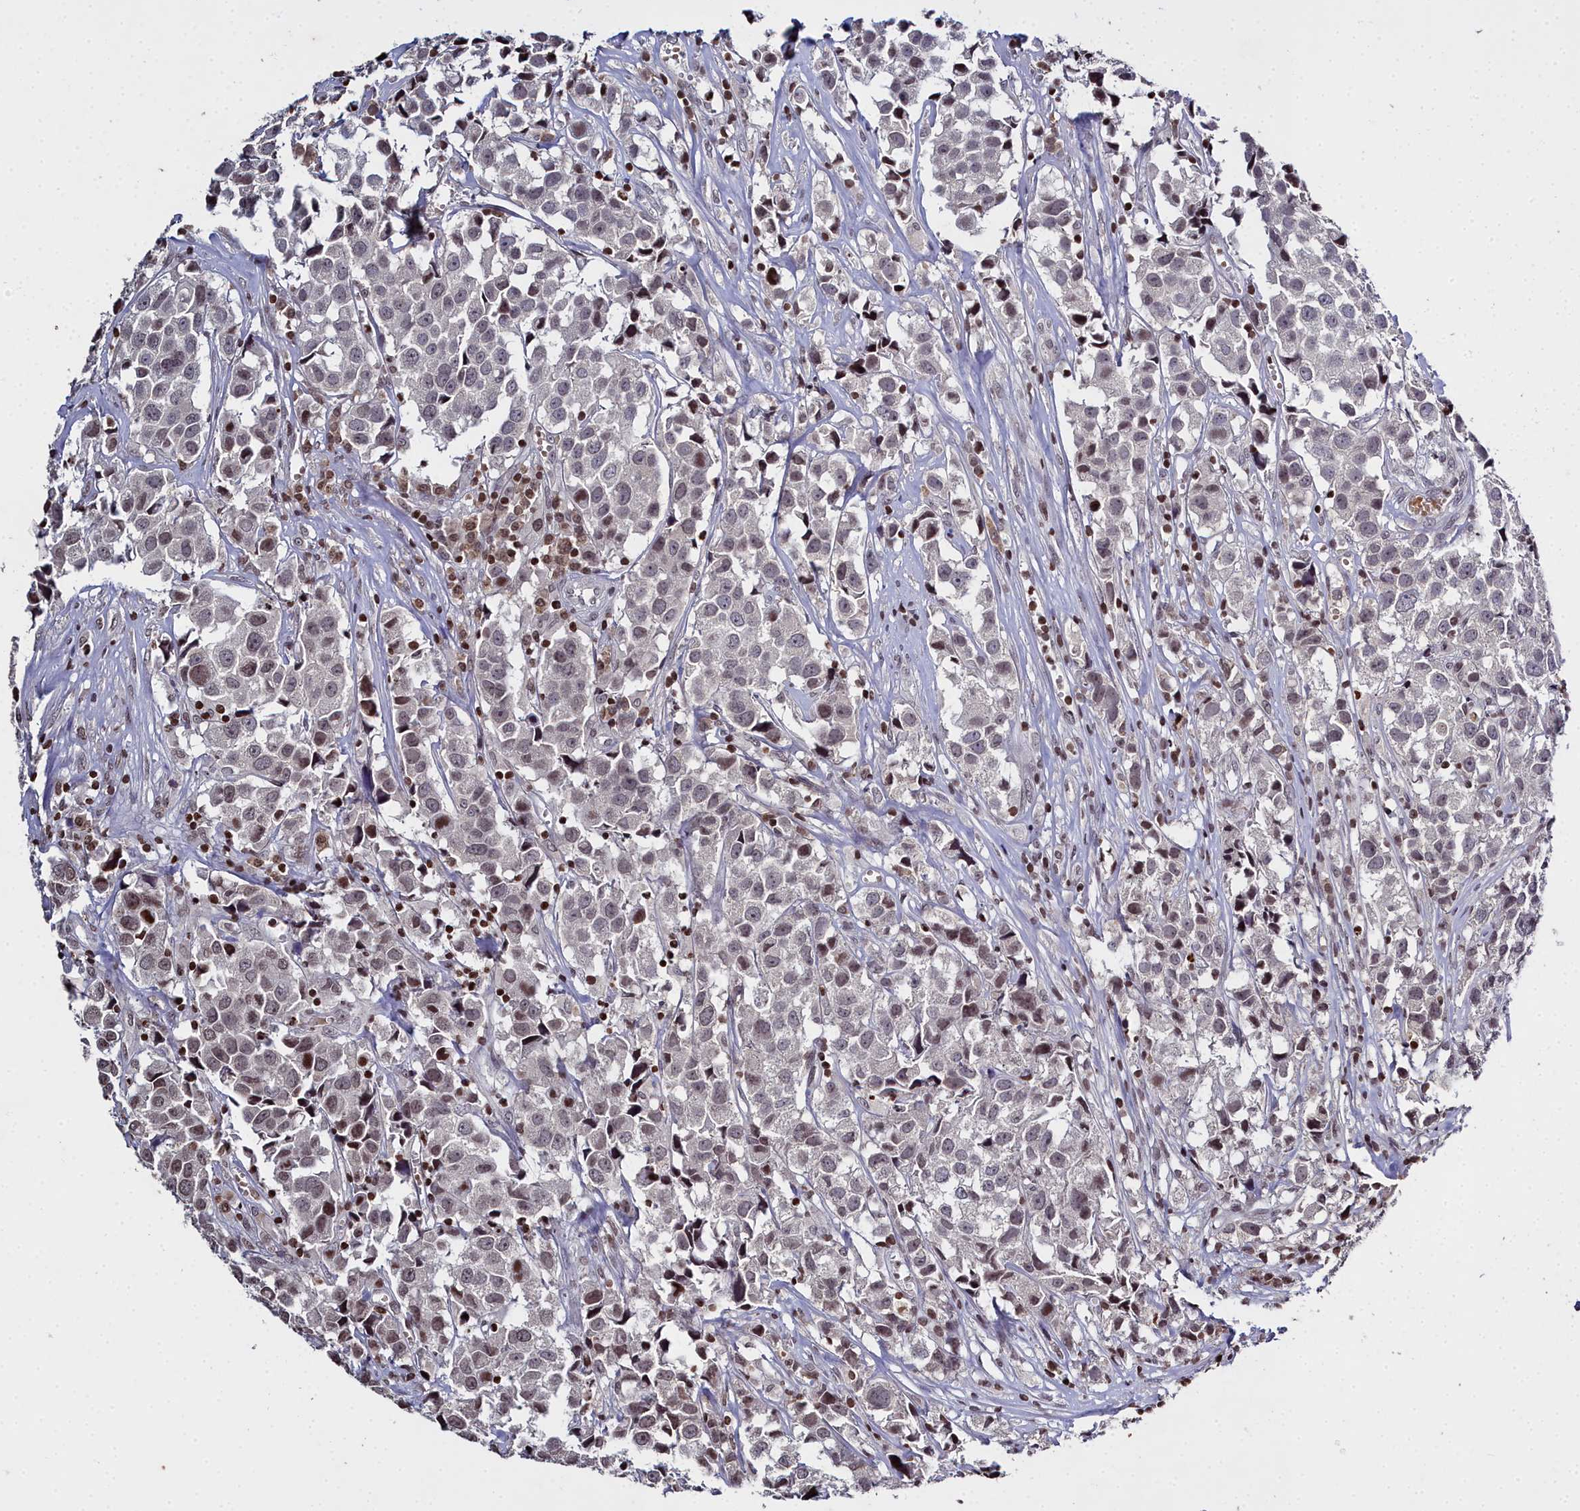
{"staining": {"intensity": "moderate", "quantity": "<25%", "location": "nuclear"}, "tissue": "urothelial cancer", "cell_type": "Tumor cells", "image_type": "cancer", "snomed": [{"axis": "morphology", "description": "Urothelial carcinoma, High grade"}, {"axis": "topography", "description": "Urinary bladder"}], "caption": "A photomicrograph of human high-grade urothelial carcinoma stained for a protein demonstrates moderate nuclear brown staining in tumor cells.", "gene": "FZD4", "patient": {"sex": "female", "age": 75}}